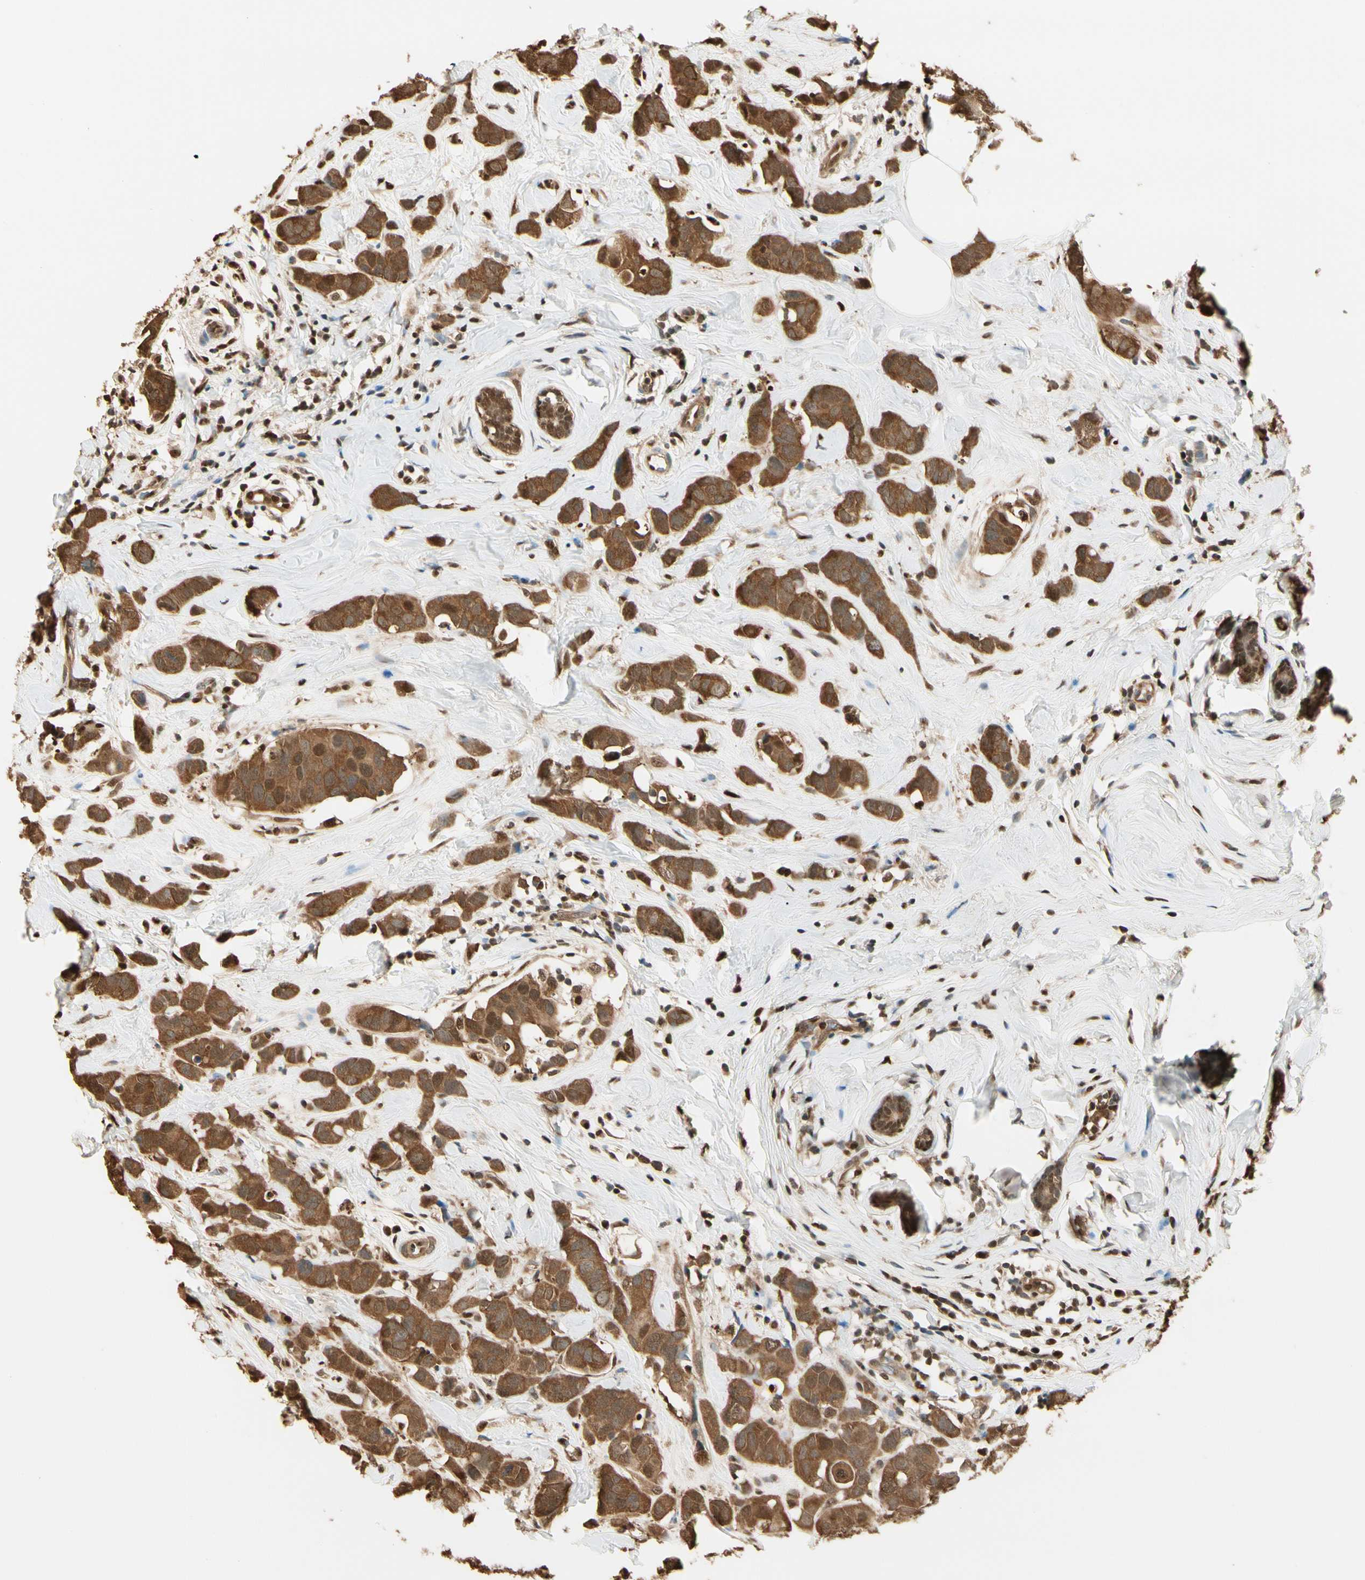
{"staining": {"intensity": "moderate", "quantity": ">75%", "location": "cytoplasmic/membranous,nuclear"}, "tissue": "breast cancer", "cell_type": "Tumor cells", "image_type": "cancer", "snomed": [{"axis": "morphology", "description": "Normal tissue, NOS"}, {"axis": "morphology", "description": "Duct carcinoma"}, {"axis": "topography", "description": "Breast"}], "caption": "High-power microscopy captured an IHC photomicrograph of breast cancer (infiltrating ductal carcinoma), revealing moderate cytoplasmic/membranous and nuclear staining in approximately >75% of tumor cells.", "gene": "PNCK", "patient": {"sex": "female", "age": 50}}